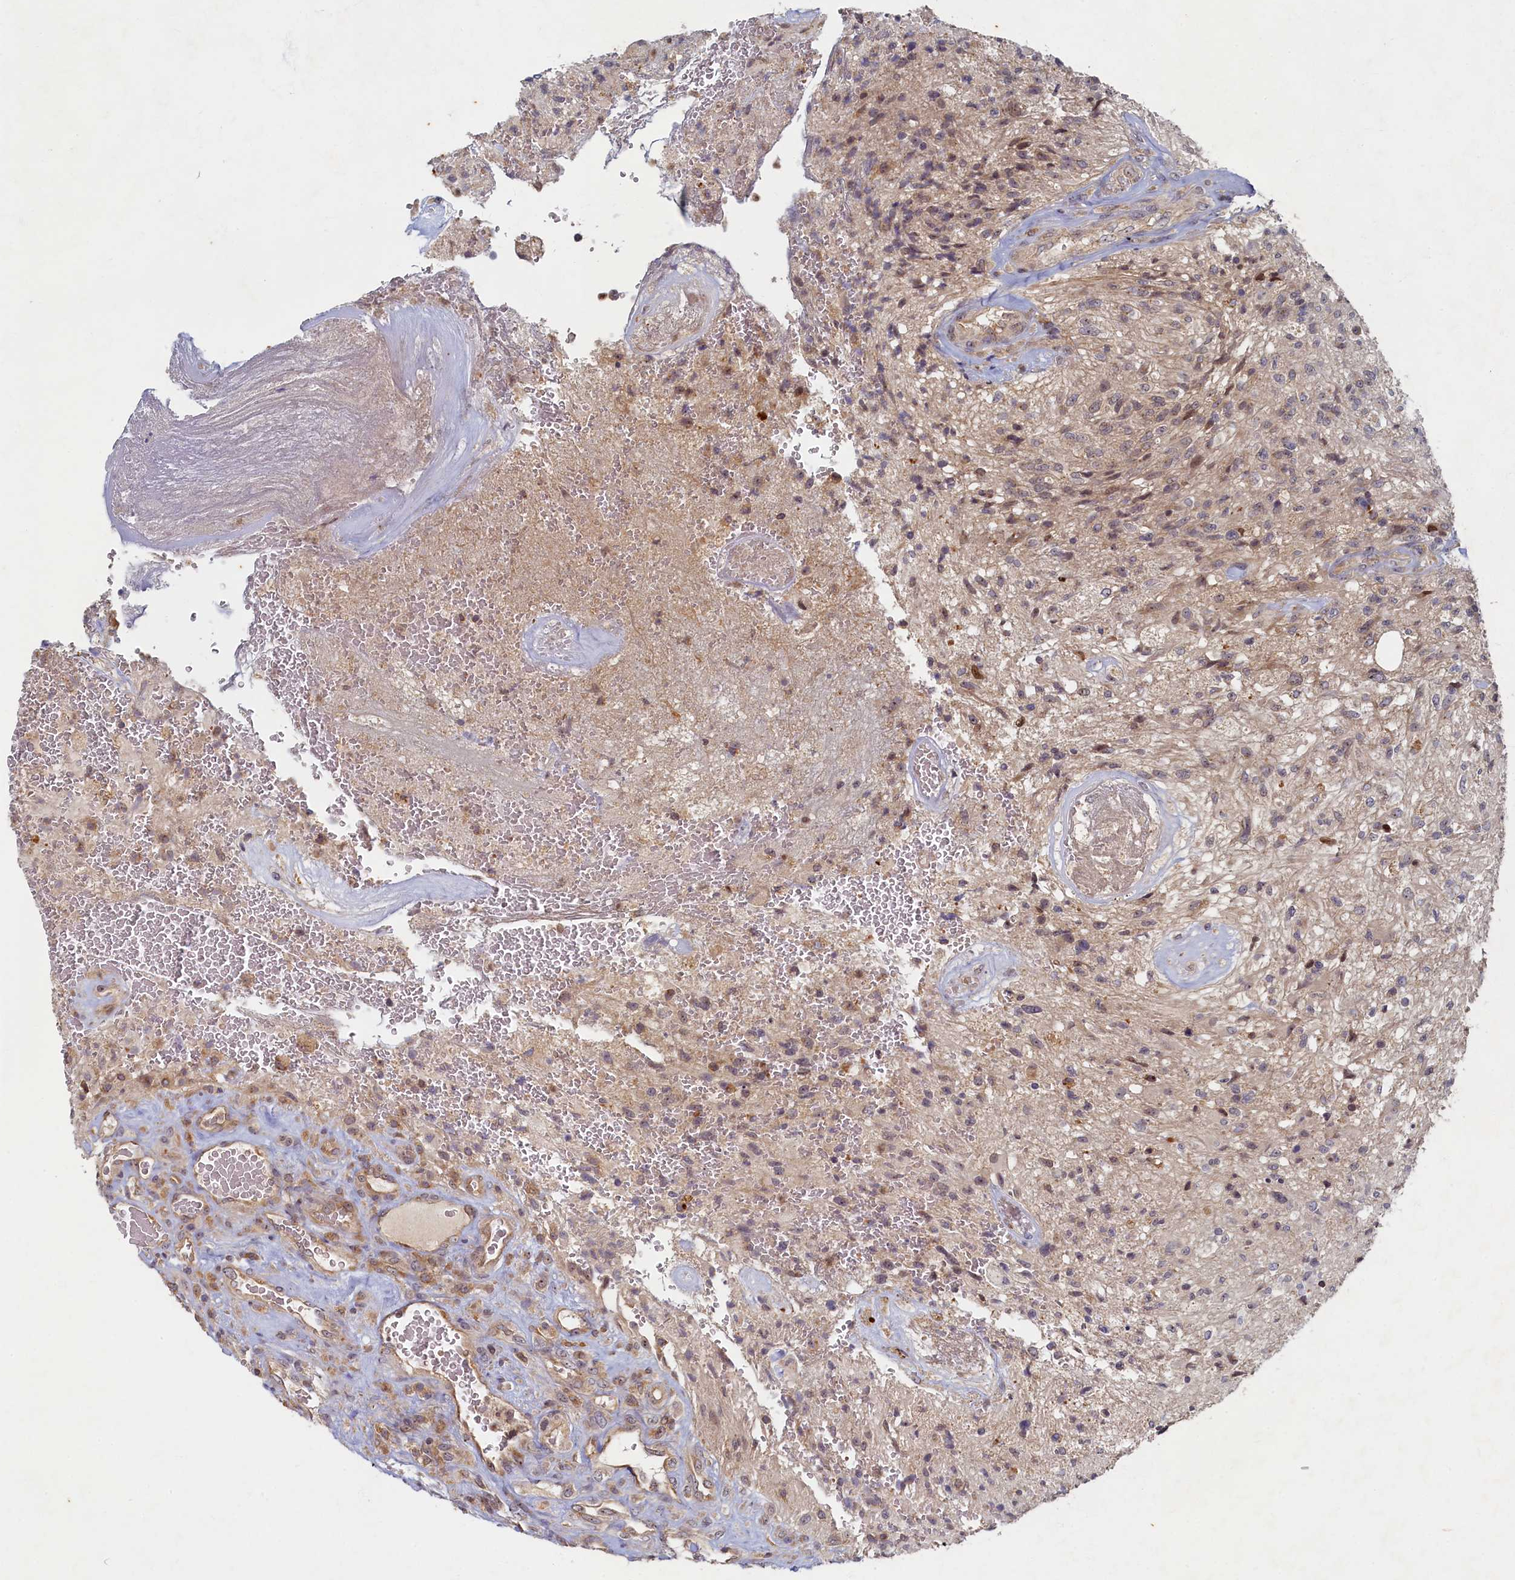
{"staining": {"intensity": "weak", "quantity": ">75%", "location": "cytoplasmic/membranous"}, "tissue": "glioma", "cell_type": "Tumor cells", "image_type": "cancer", "snomed": [{"axis": "morphology", "description": "Glioma, malignant, High grade"}, {"axis": "topography", "description": "Brain"}], "caption": "Brown immunohistochemical staining in human malignant high-grade glioma displays weak cytoplasmic/membranous staining in about >75% of tumor cells. (IHC, brightfield microscopy, high magnification).", "gene": "CEP20", "patient": {"sex": "male", "age": 56}}